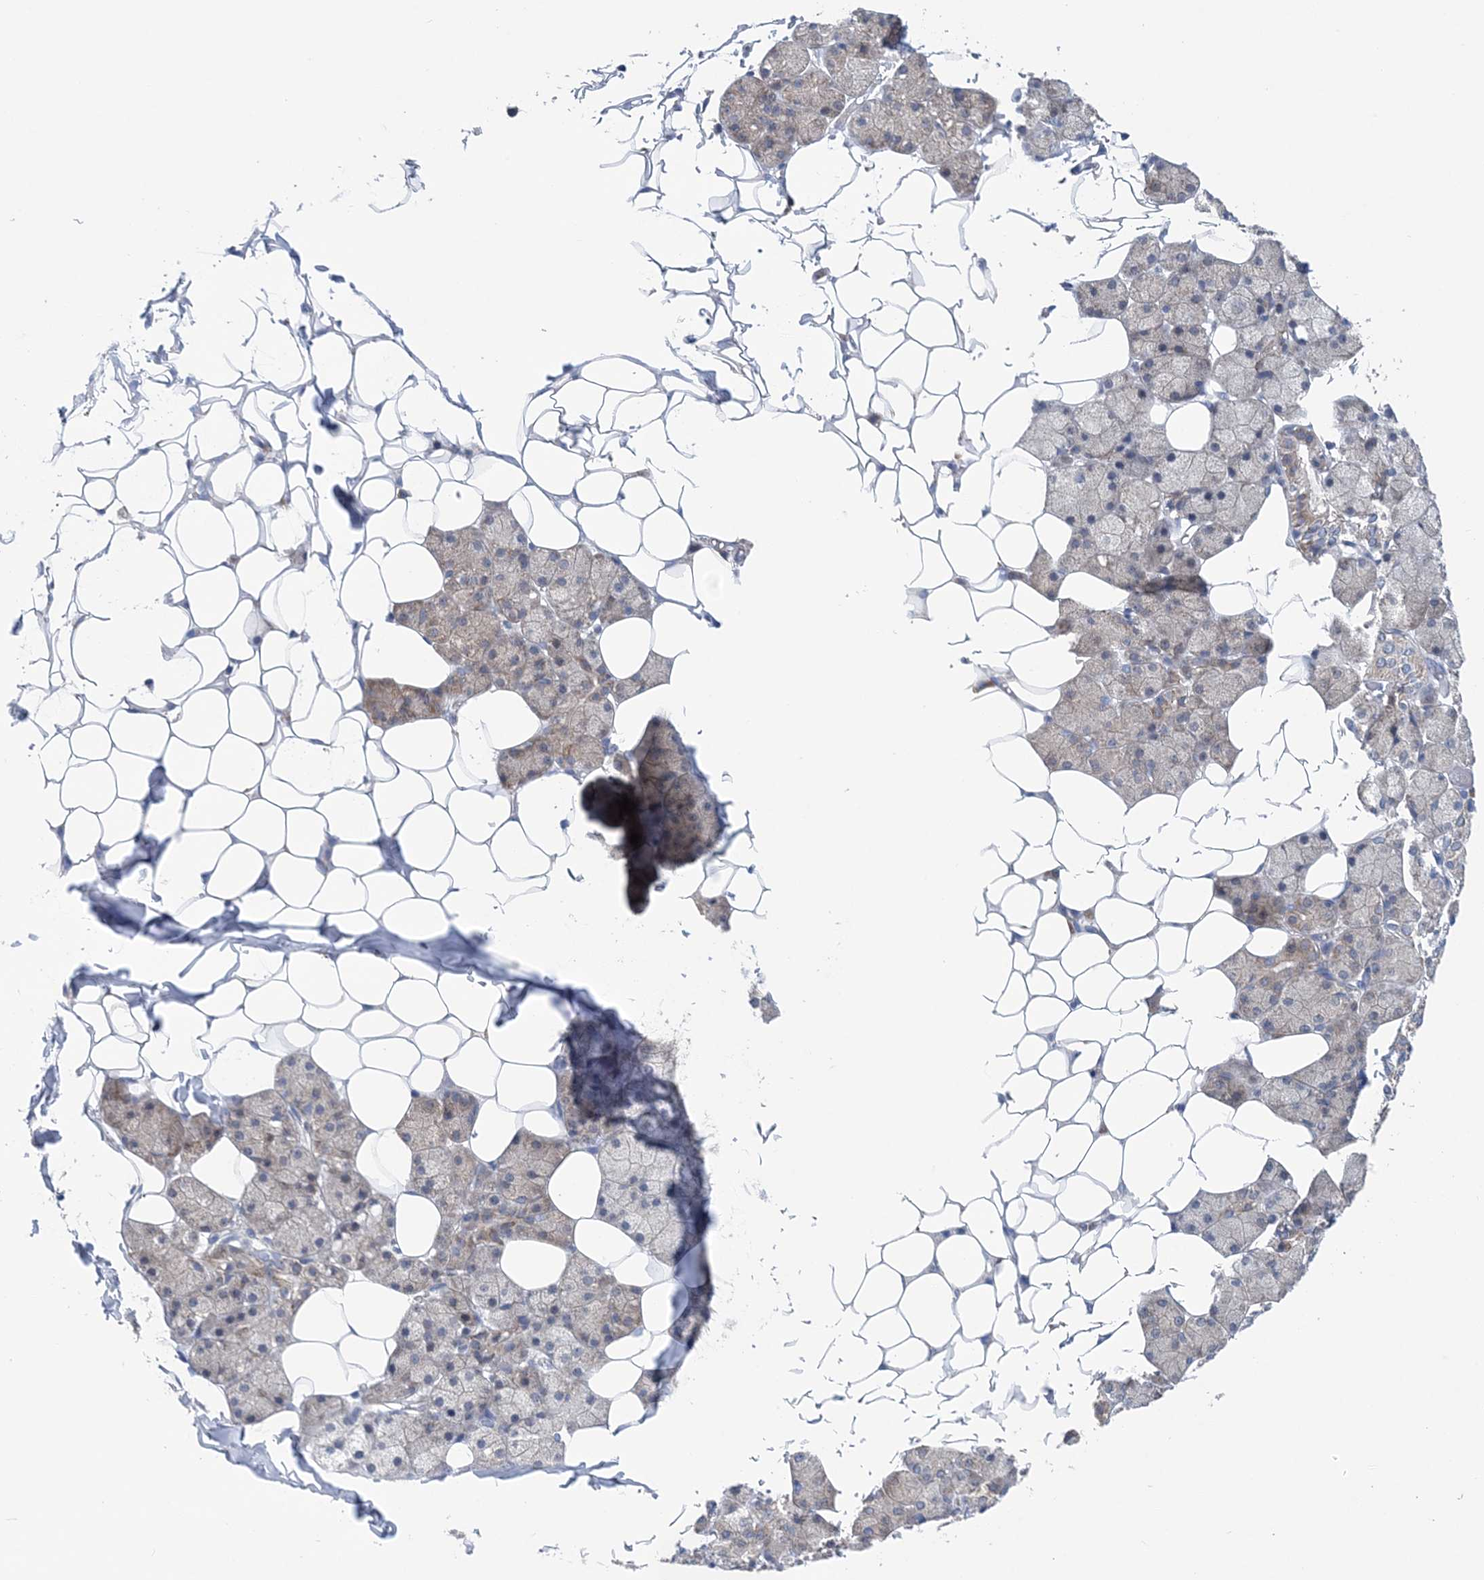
{"staining": {"intensity": "weak", "quantity": "25%-75%", "location": "cytoplasmic/membranous"}, "tissue": "salivary gland", "cell_type": "Glandular cells", "image_type": "normal", "snomed": [{"axis": "morphology", "description": "Normal tissue, NOS"}, {"axis": "topography", "description": "Salivary gland"}], "caption": "Salivary gland stained for a protein reveals weak cytoplasmic/membranous positivity in glandular cells.", "gene": "COPE", "patient": {"sex": "female", "age": 33}}